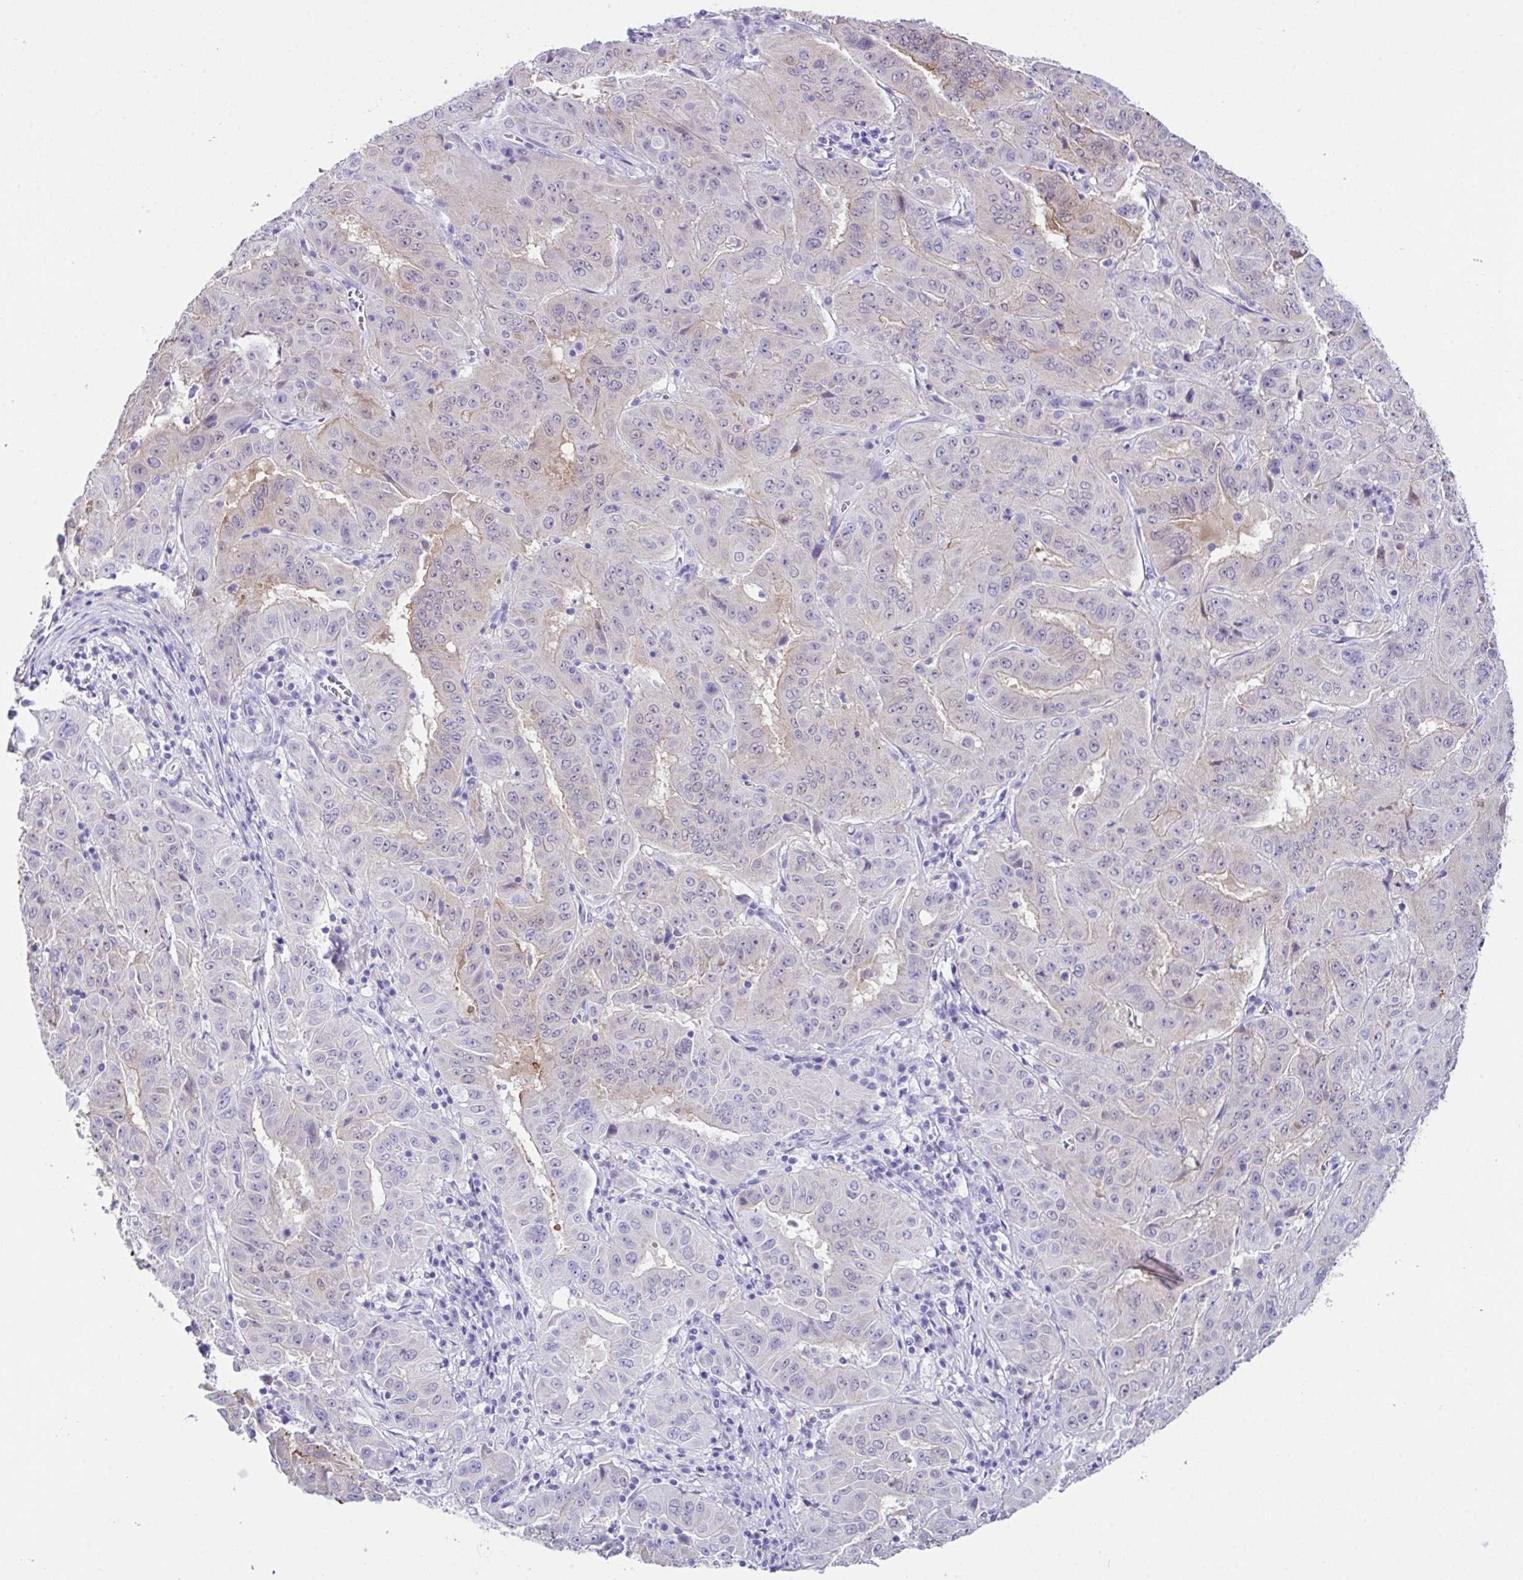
{"staining": {"intensity": "weak", "quantity": "<25%", "location": "cytoplasmic/membranous"}, "tissue": "pancreatic cancer", "cell_type": "Tumor cells", "image_type": "cancer", "snomed": [{"axis": "morphology", "description": "Adenocarcinoma, NOS"}, {"axis": "topography", "description": "Pancreas"}], "caption": "The photomicrograph demonstrates no staining of tumor cells in pancreatic cancer (adenocarcinoma). (DAB (3,3'-diaminobenzidine) immunohistochemistry (IHC) visualized using brightfield microscopy, high magnification).", "gene": "LGALS4", "patient": {"sex": "male", "age": 63}}